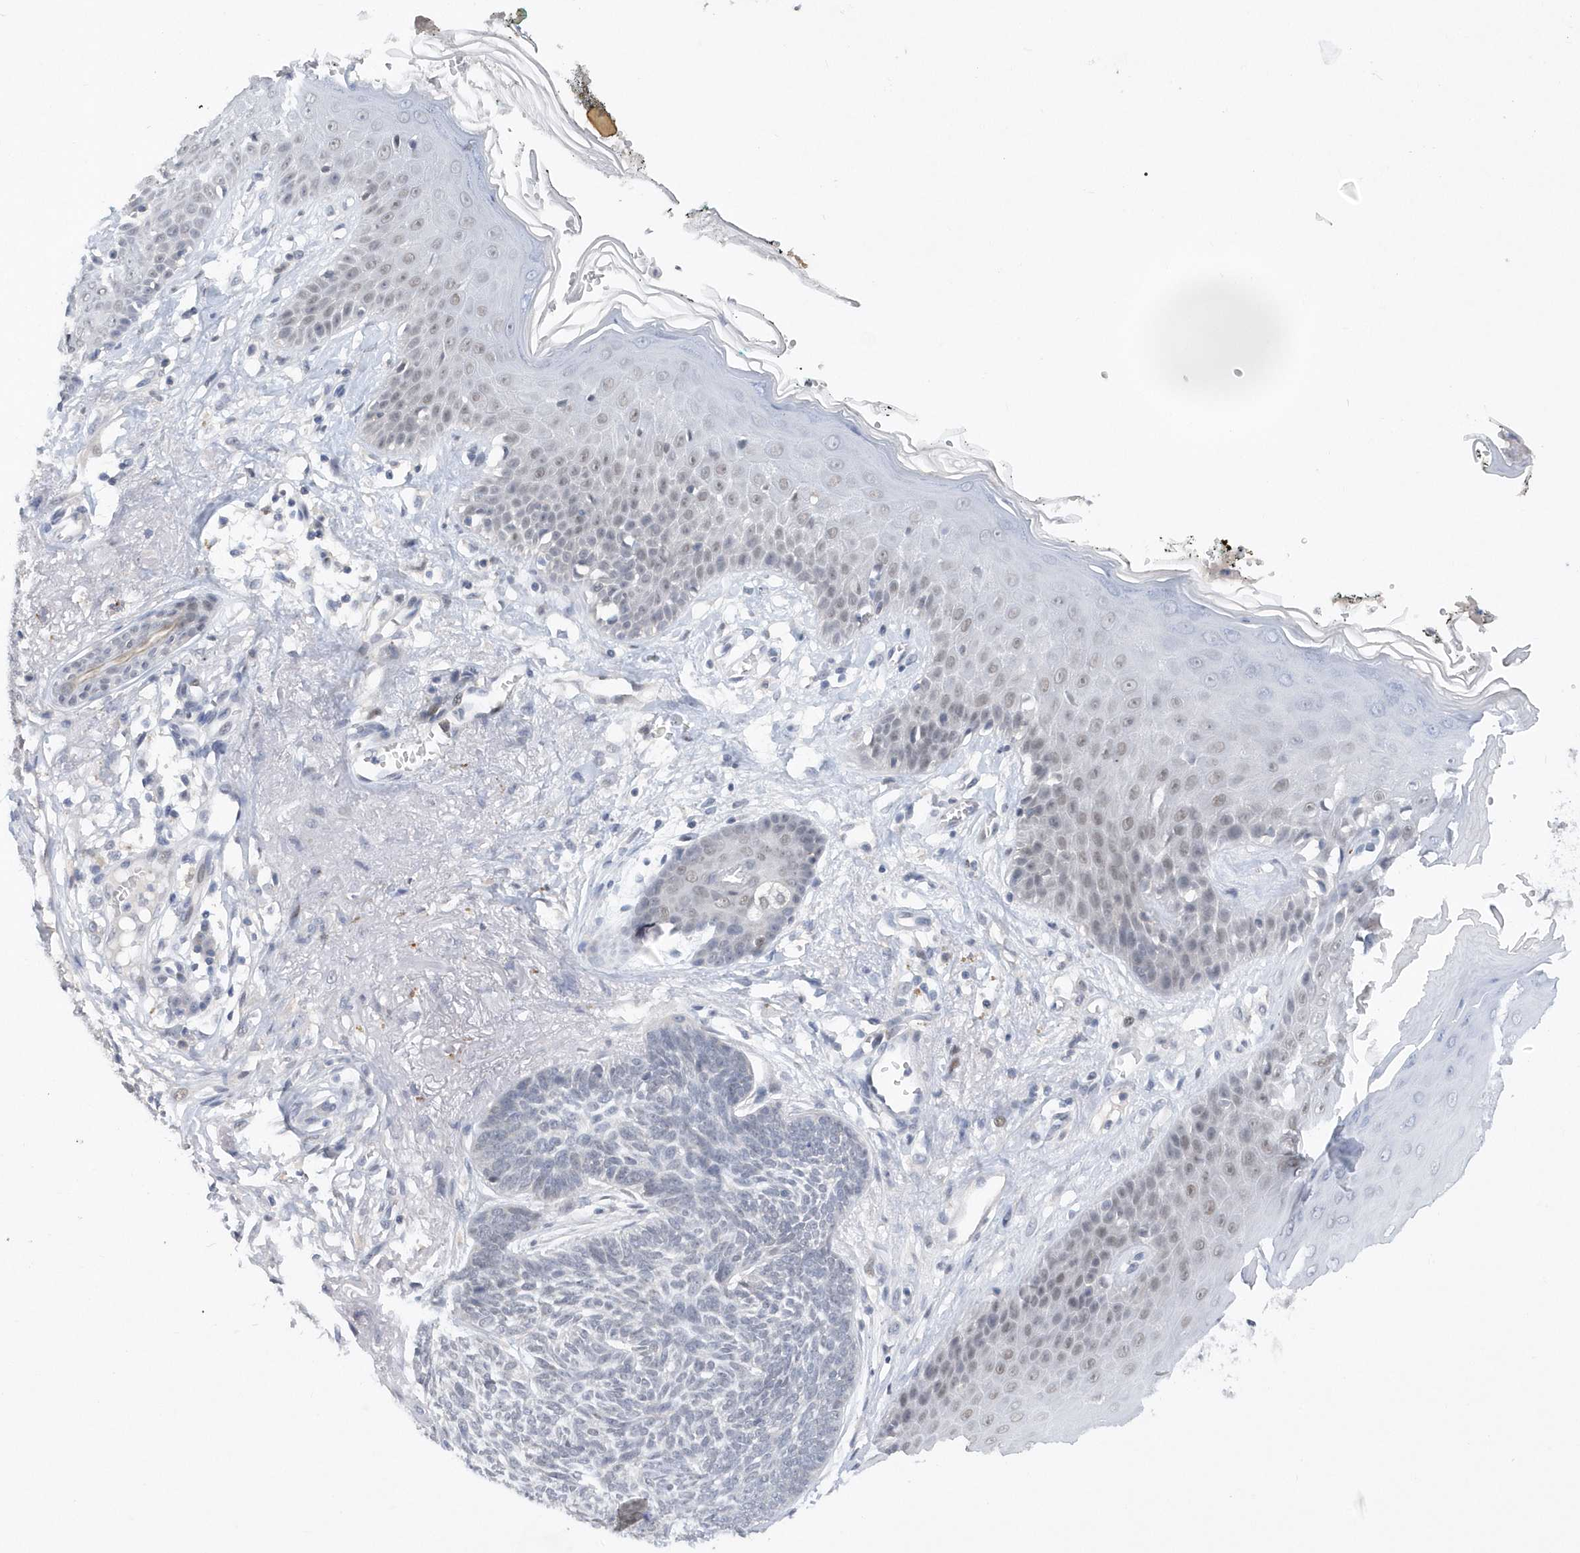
{"staining": {"intensity": "negative", "quantity": "none", "location": "none"}, "tissue": "skin cancer", "cell_type": "Tumor cells", "image_type": "cancer", "snomed": [{"axis": "morphology", "description": "Normal tissue, NOS"}, {"axis": "morphology", "description": "Basal cell carcinoma"}, {"axis": "topography", "description": "Skin"}], "caption": "Basal cell carcinoma (skin) was stained to show a protein in brown. There is no significant staining in tumor cells.", "gene": "SRGAP3", "patient": {"sex": "male", "age": 64}}